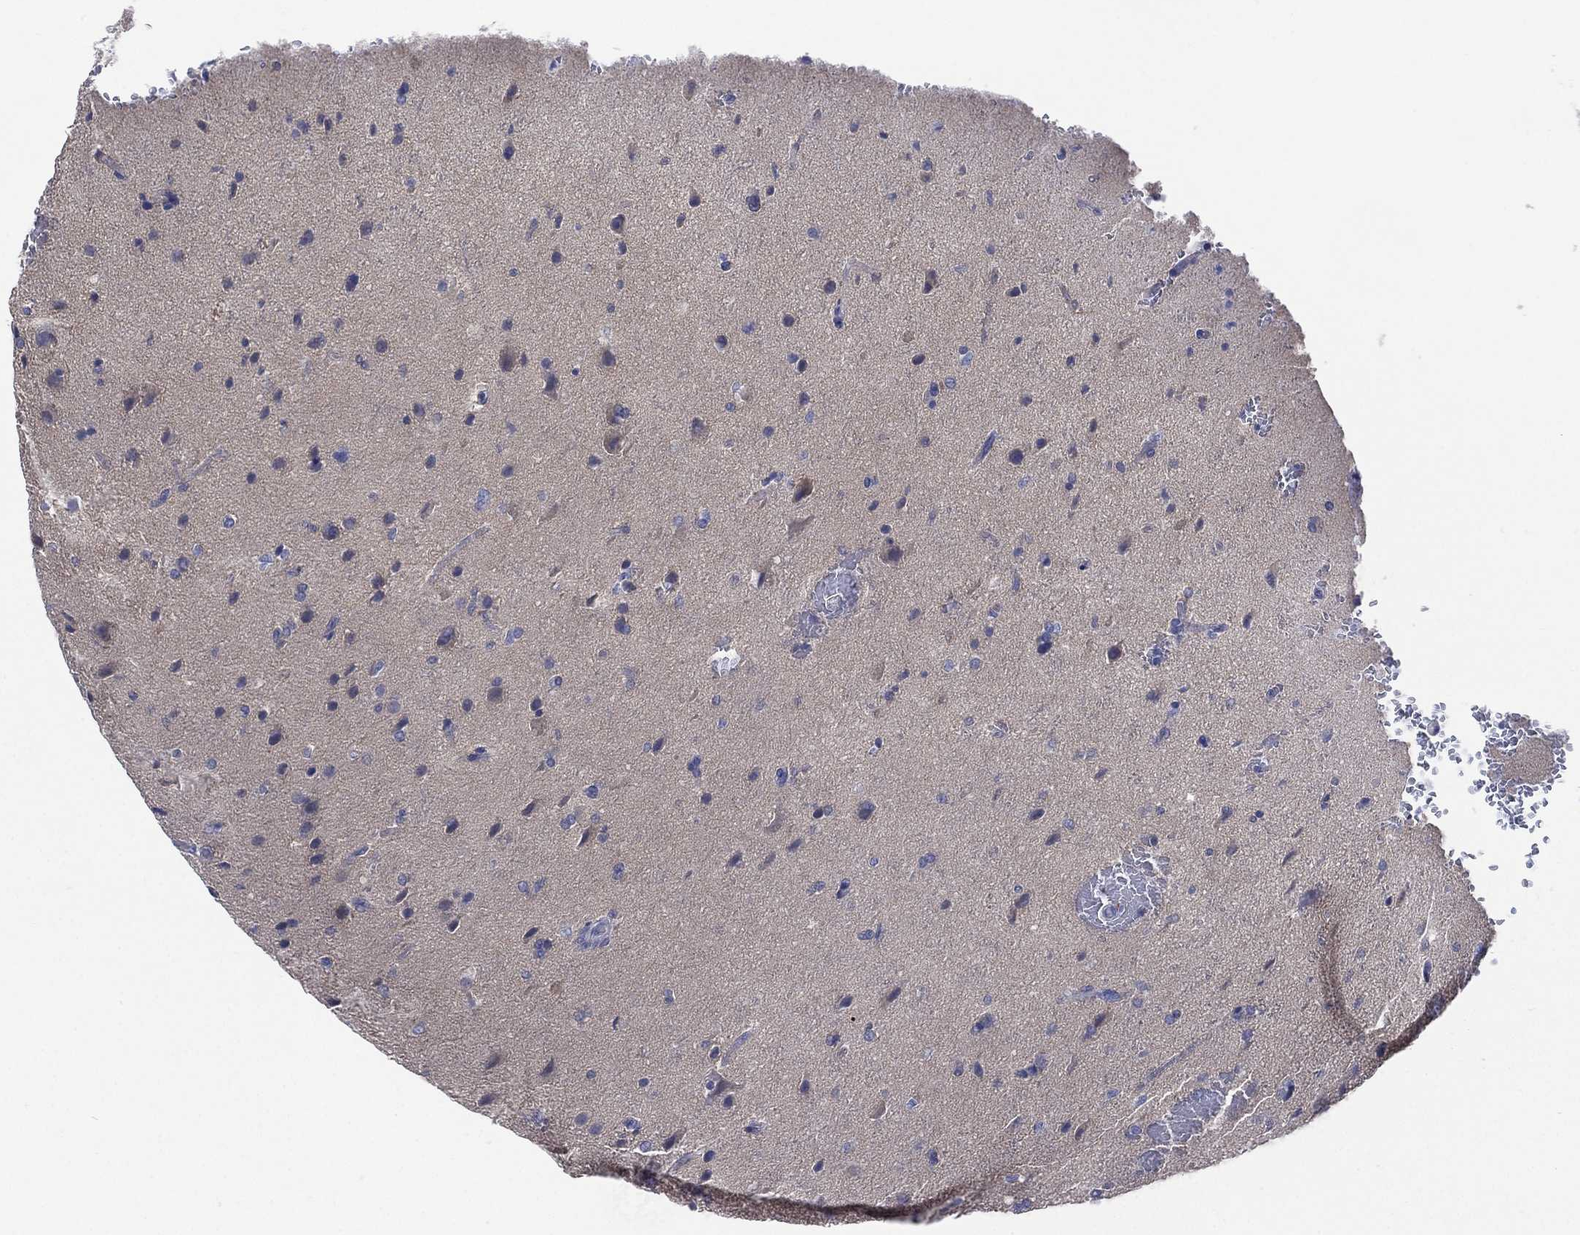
{"staining": {"intensity": "negative", "quantity": "none", "location": "none"}, "tissue": "glioma", "cell_type": "Tumor cells", "image_type": "cancer", "snomed": [{"axis": "morphology", "description": "Glioma, malignant, High grade"}, {"axis": "topography", "description": "Brain"}], "caption": "IHC of human glioma reveals no positivity in tumor cells.", "gene": "C5orf46", "patient": {"sex": "male", "age": 68}}